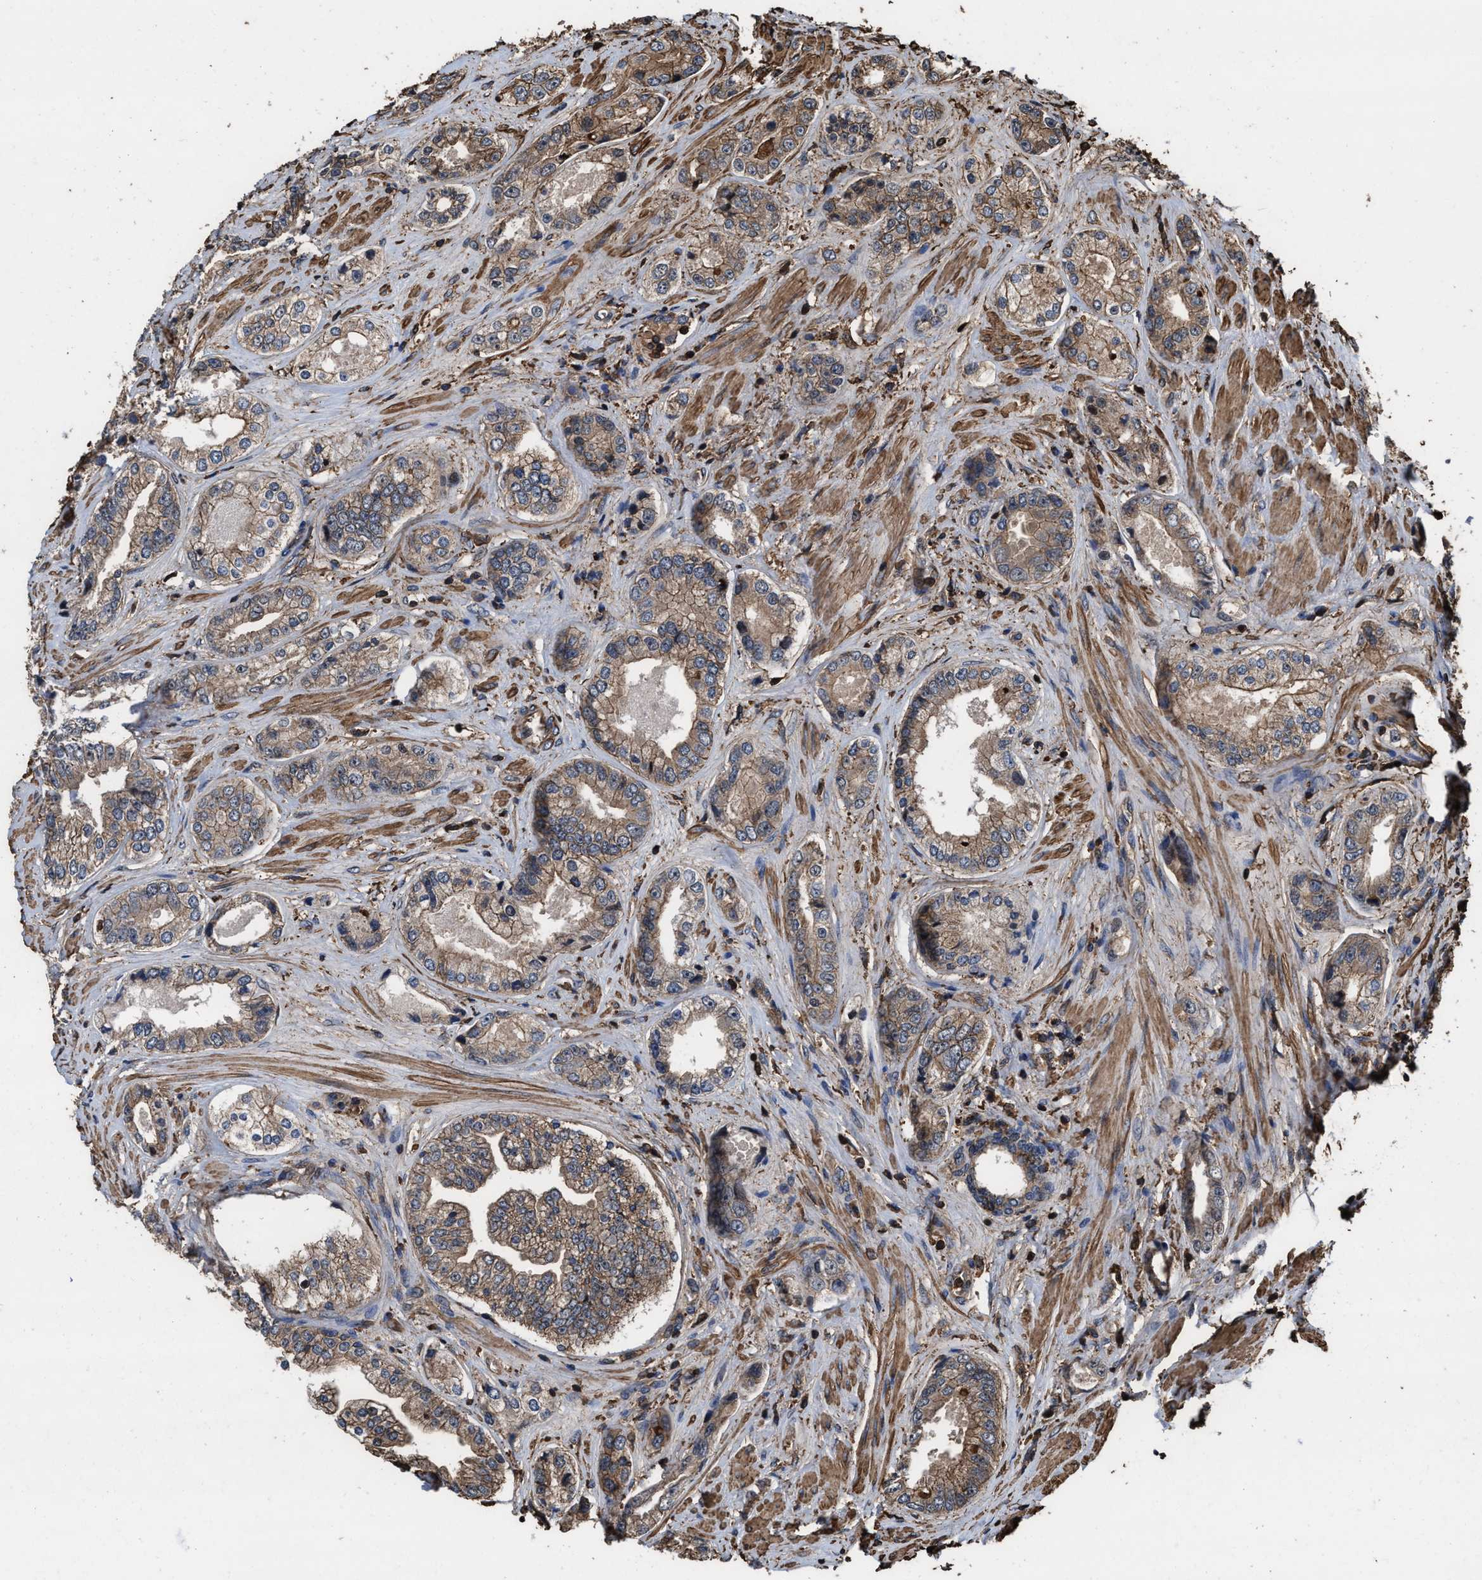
{"staining": {"intensity": "moderate", "quantity": ">75%", "location": "cytoplasmic/membranous"}, "tissue": "prostate cancer", "cell_type": "Tumor cells", "image_type": "cancer", "snomed": [{"axis": "morphology", "description": "Adenocarcinoma, High grade"}, {"axis": "topography", "description": "Prostate"}], "caption": "A micrograph of human high-grade adenocarcinoma (prostate) stained for a protein exhibits moderate cytoplasmic/membranous brown staining in tumor cells. The protein of interest is shown in brown color, while the nuclei are stained blue.", "gene": "KBTBD2", "patient": {"sex": "male", "age": 61}}